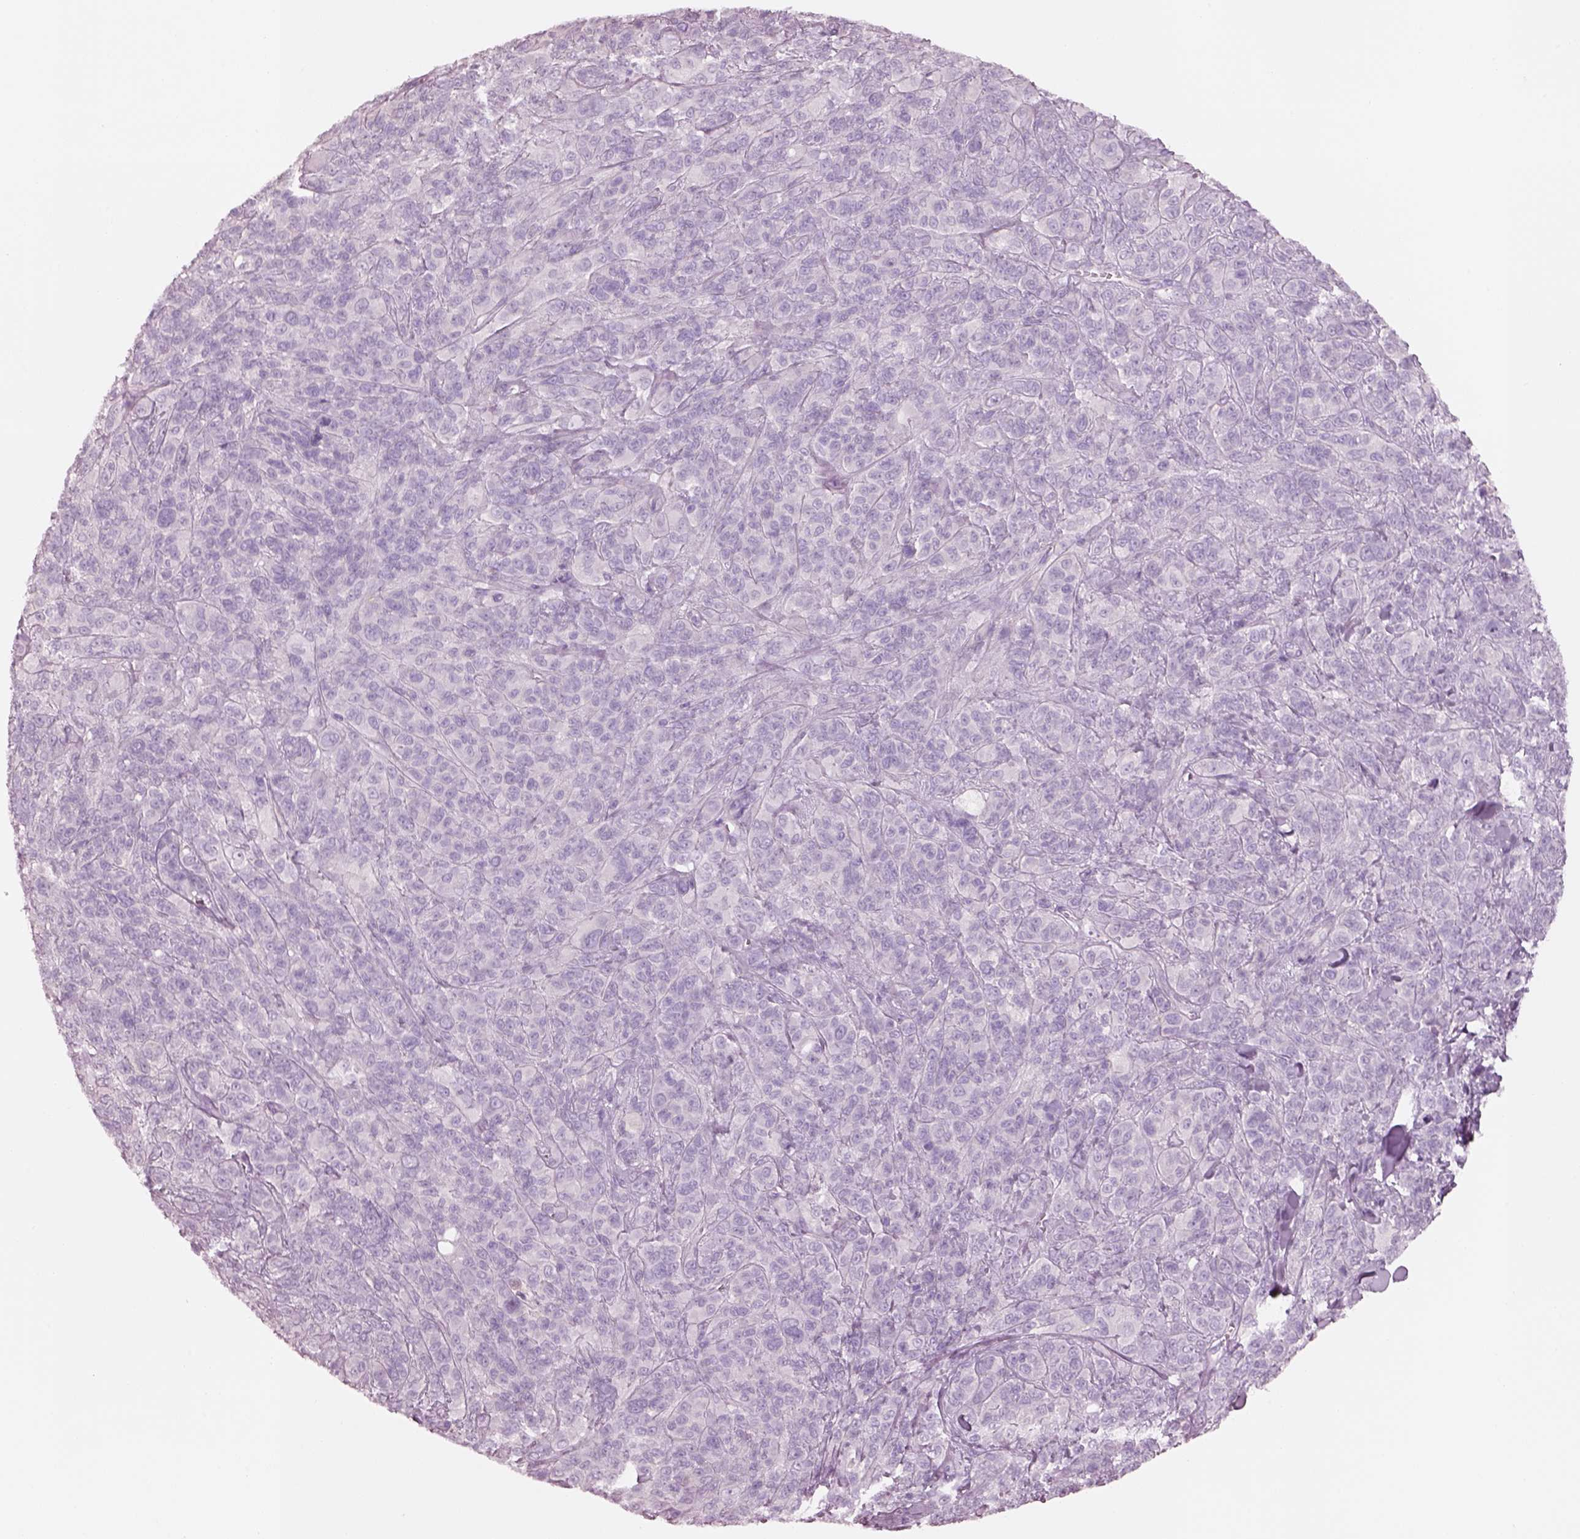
{"staining": {"intensity": "negative", "quantity": "none", "location": "none"}, "tissue": "melanoma", "cell_type": "Tumor cells", "image_type": "cancer", "snomed": [{"axis": "morphology", "description": "Malignant melanoma, NOS"}, {"axis": "topography", "description": "Skin"}], "caption": "Immunohistochemistry photomicrograph of neoplastic tissue: melanoma stained with DAB (3,3'-diaminobenzidine) reveals no significant protein positivity in tumor cells.", "gene": "PNOC", "patient": {"sex": "female", "age": 87}}